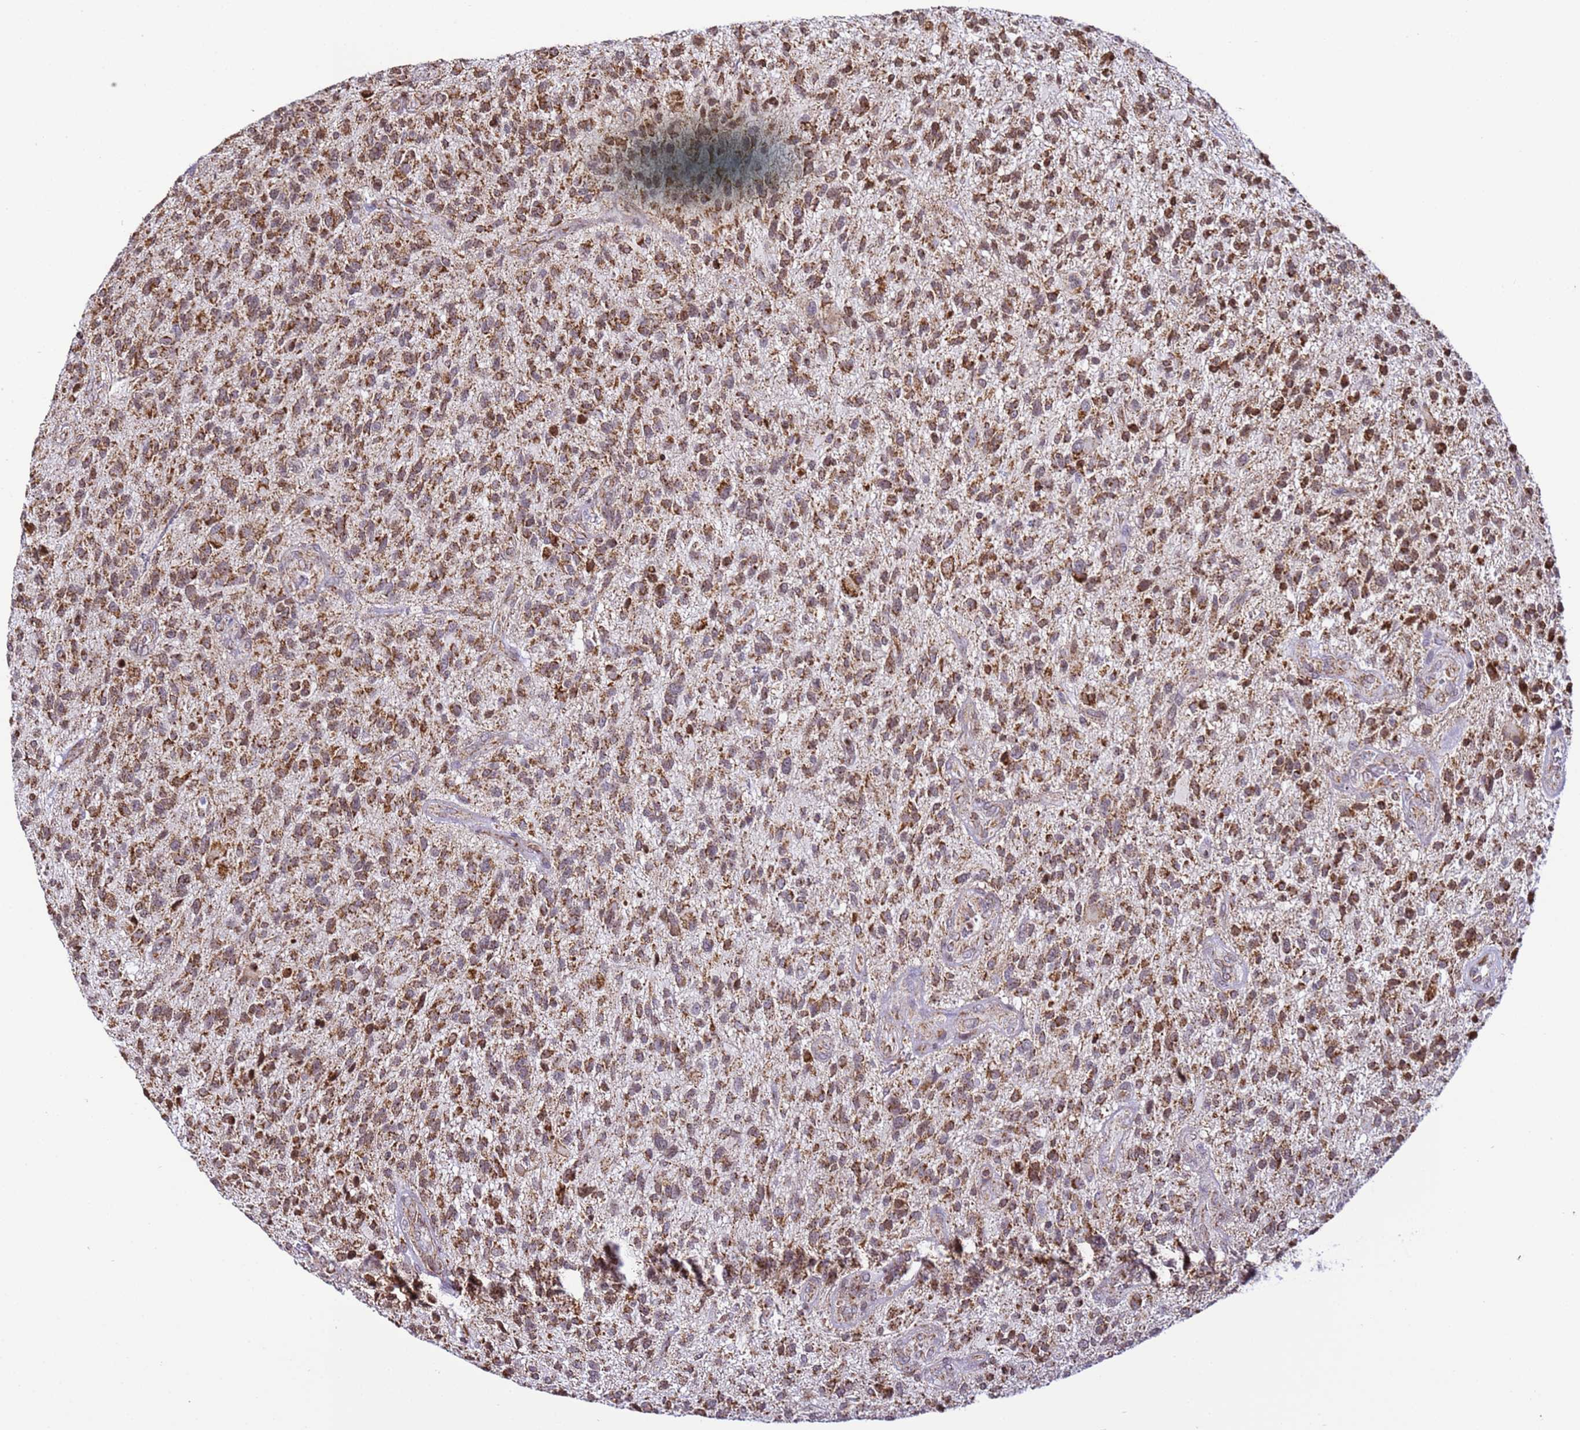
{"staining": {"intensity": "moderate", "quantity": ">75%", "location": "cytoplasmic/membranous"}, "tissue": "glioma", "cell_type": "Tumor cells", "image_type": "cancer", "snomed": [{"axis": "morphology", "description": "Glioma, malignant, High grade"}, {"axis": "topography", "description": "Brain"}], "caption": "Moderate cytoplasmic/membranous expression is present in approximately >75% of tumor cells in glioma.", "gene": "HSPE1", "patient": {"sex": "male", "age": 47}}